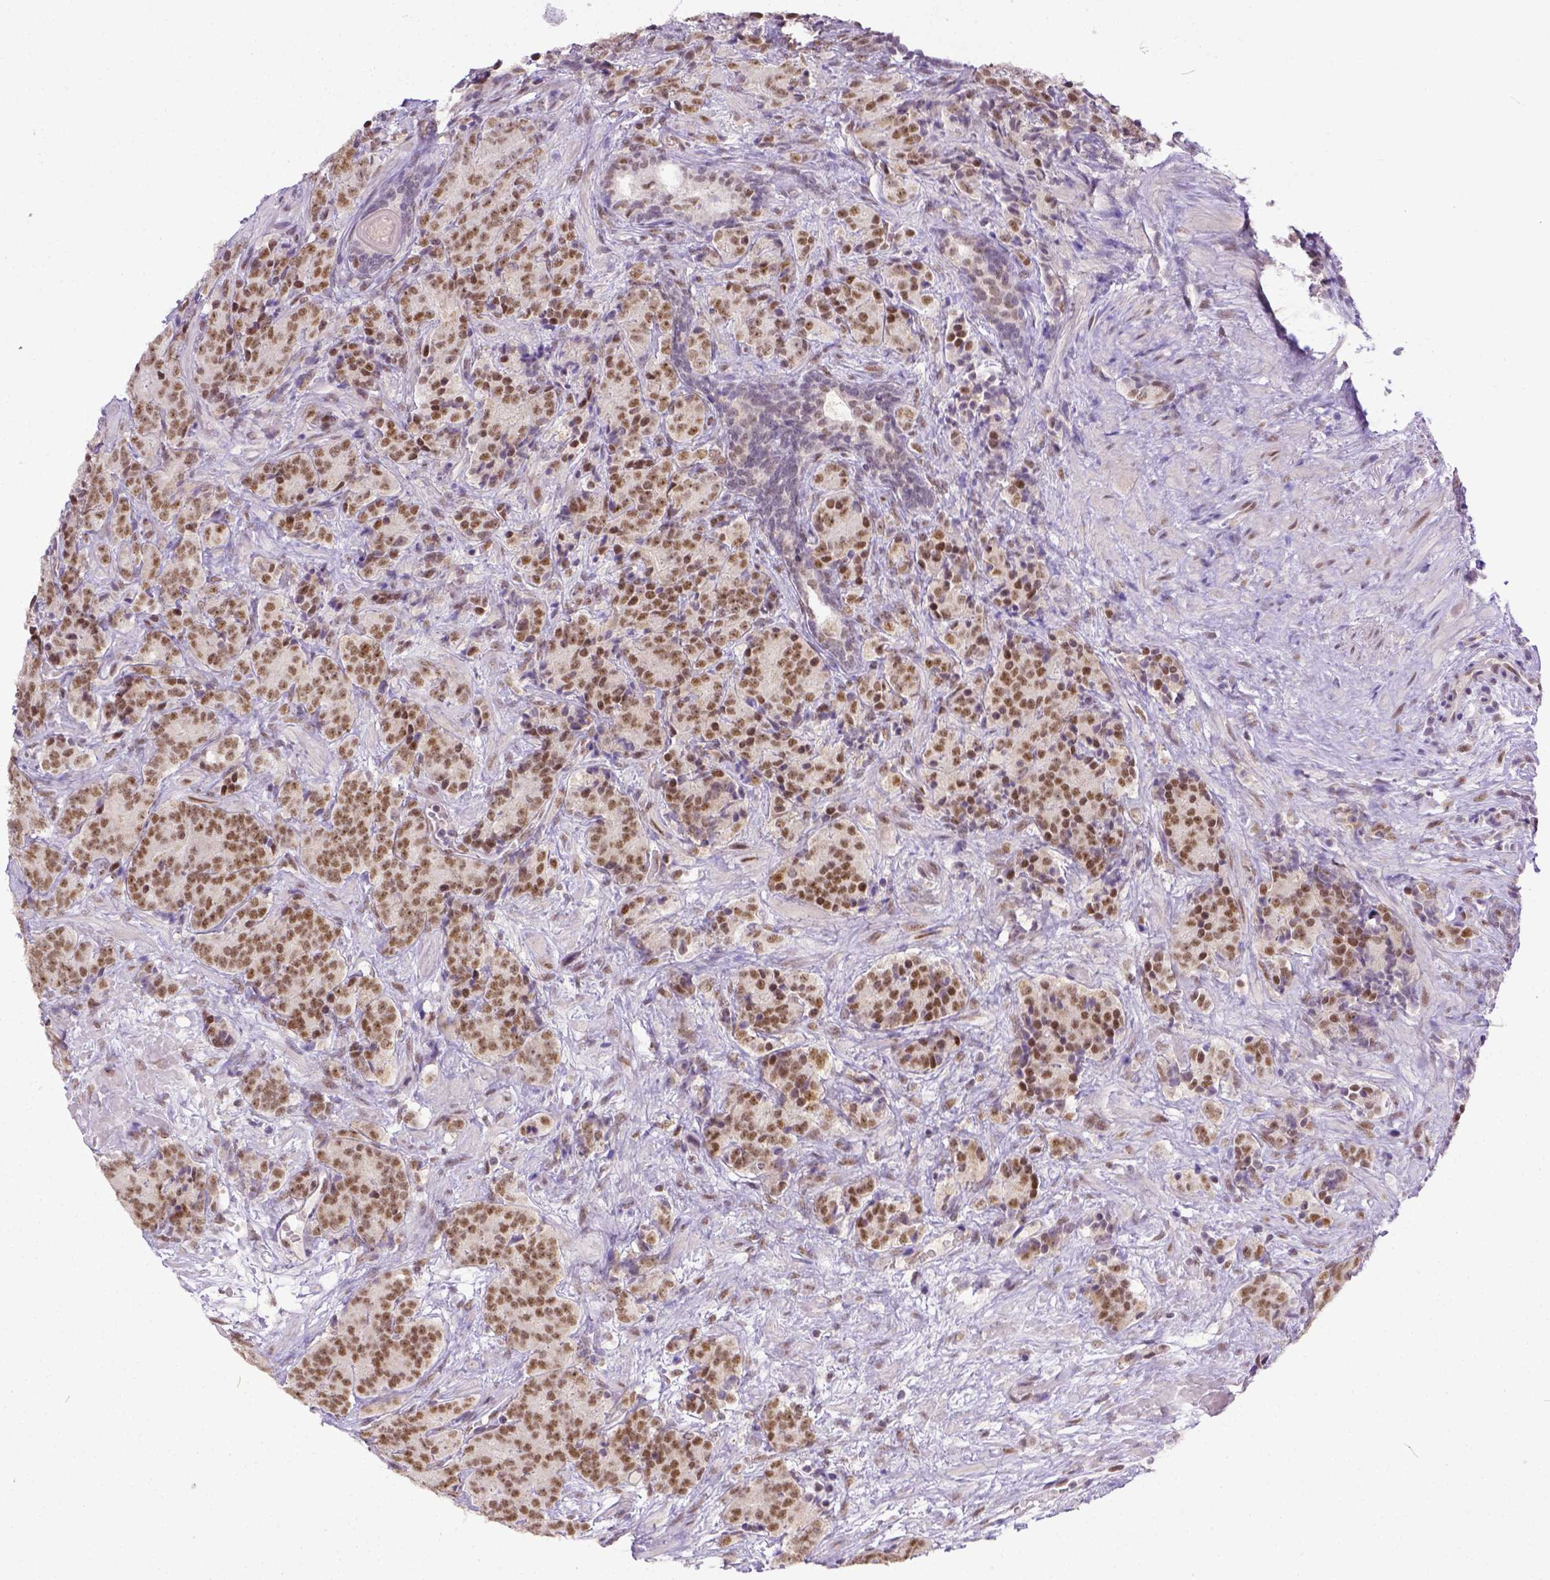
{"staining": {"intensity": "moderate", "quantity": ">75%", "location": "nuclear"}, "tissue": "prostate cancer", "cell_type": "Tumor cells", "image_type": "cancer", "snomed": [{"axis": "morphology", "description": "Adenocarcinoma, High grade"}, {"axis": "topography", "description": "Prostate"}], "caption": "Protein staining by immunohistochemistry shows moderate nuclear expression in about >75% of tumor cells in prostate cancer. Immunohistochemistry stains the protein in brown and the nuclei are stained blue.", "gene": "ERCC1", "patient": {"sex": "male", "age": 90}}